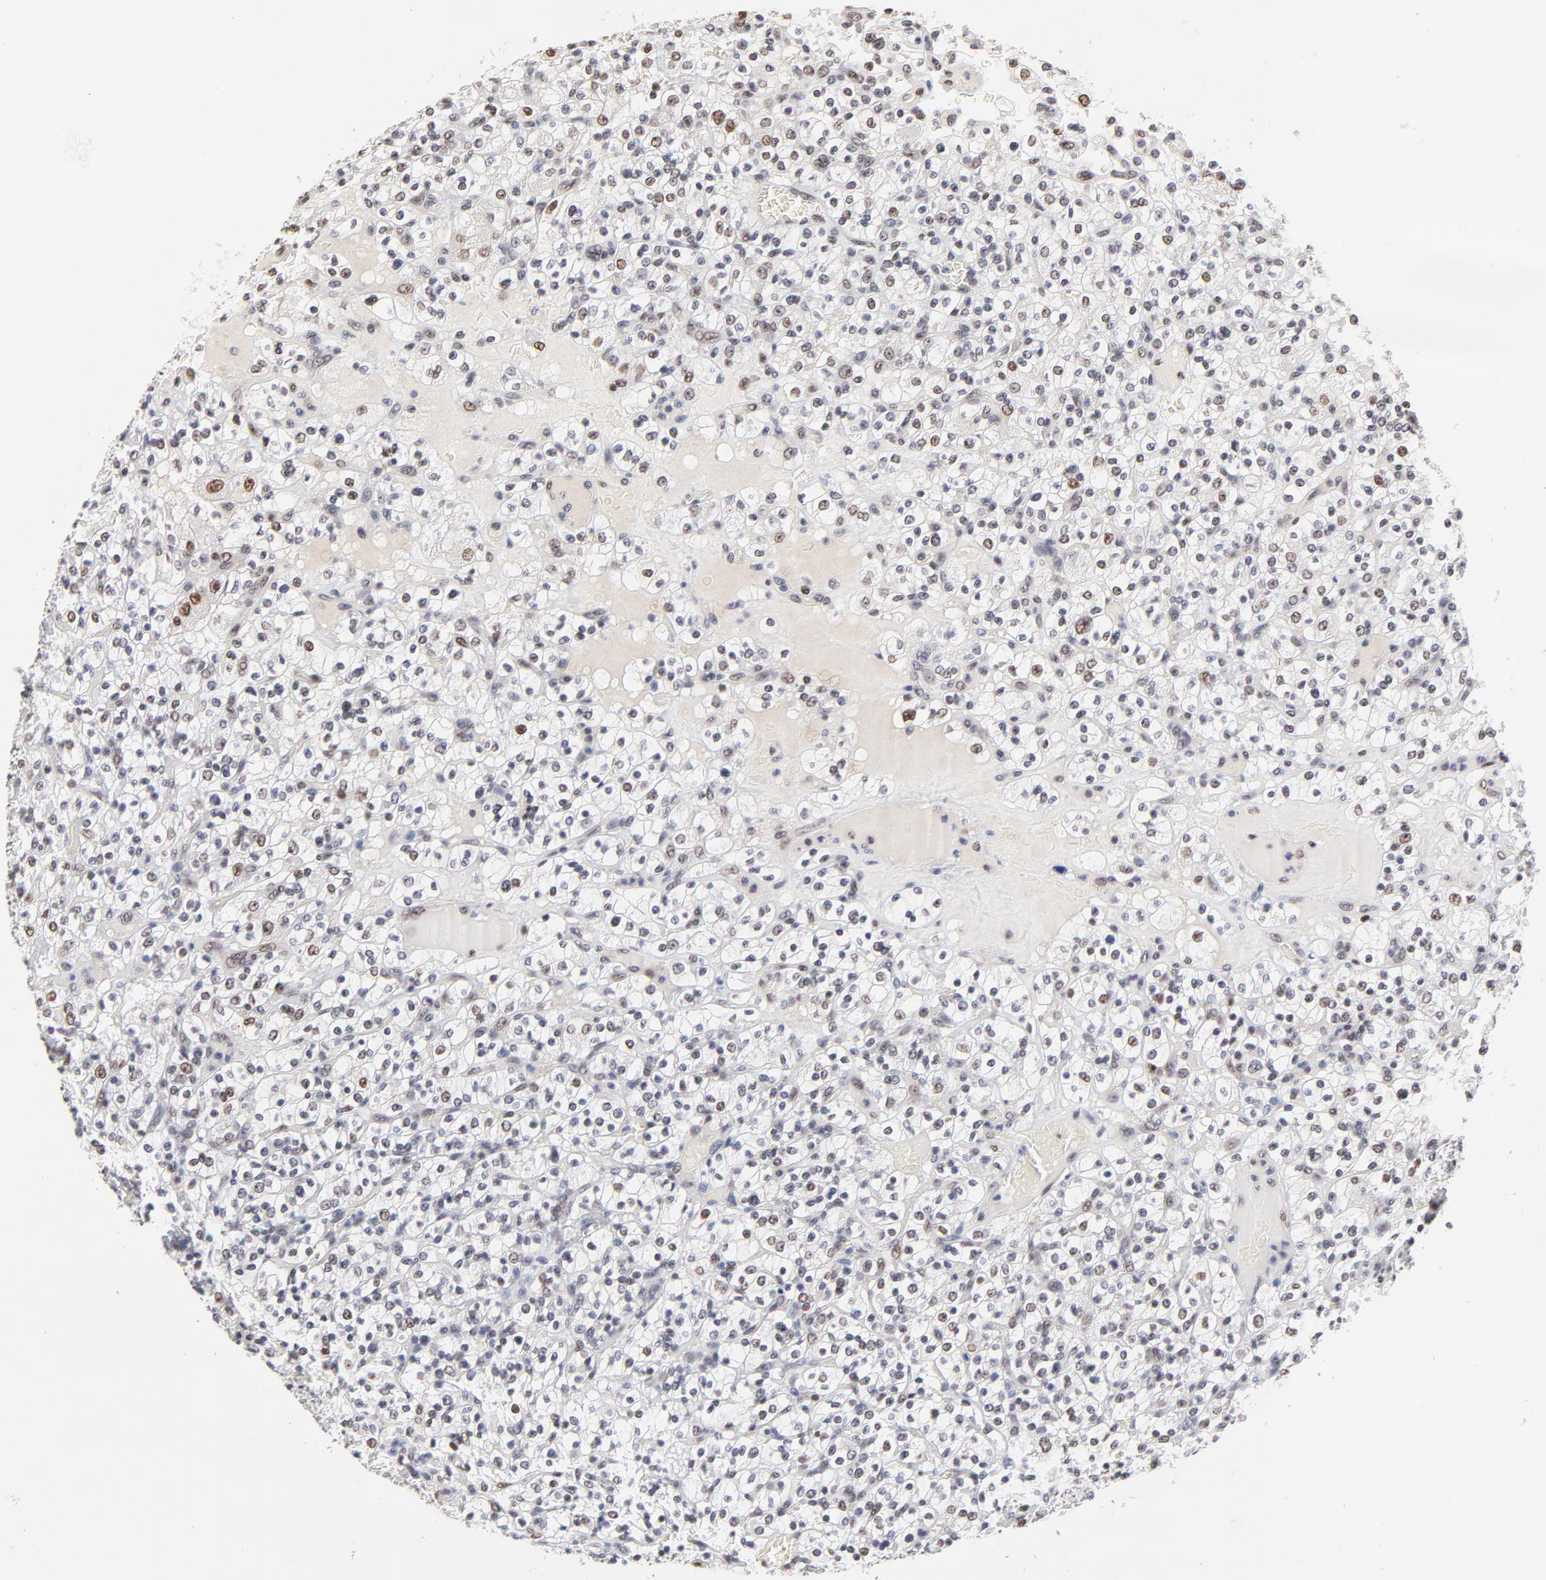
{"staining": {"intensity": "weak", "quantity": "25%-75%", "location": "nuclear"}, "tissue": "renal cancer", "cell_type": "Tumor cells", "image_type": "cancer", "snomed": [{"axis": "morphology", "description": "Normal tissue, NOS"}, {"axis": "morphology", "description": "Adenocarcinoma, NOS"}, {"axis": "topography", "description": "Kidney"}], "caption": "Human renal cancer stained for a protein (brown) displays weak nuclear positive staining in approximately 25%-75% of tumor cells.", "gene": "OGFOD1", "patient": {"sex": "female", "age": 72}}